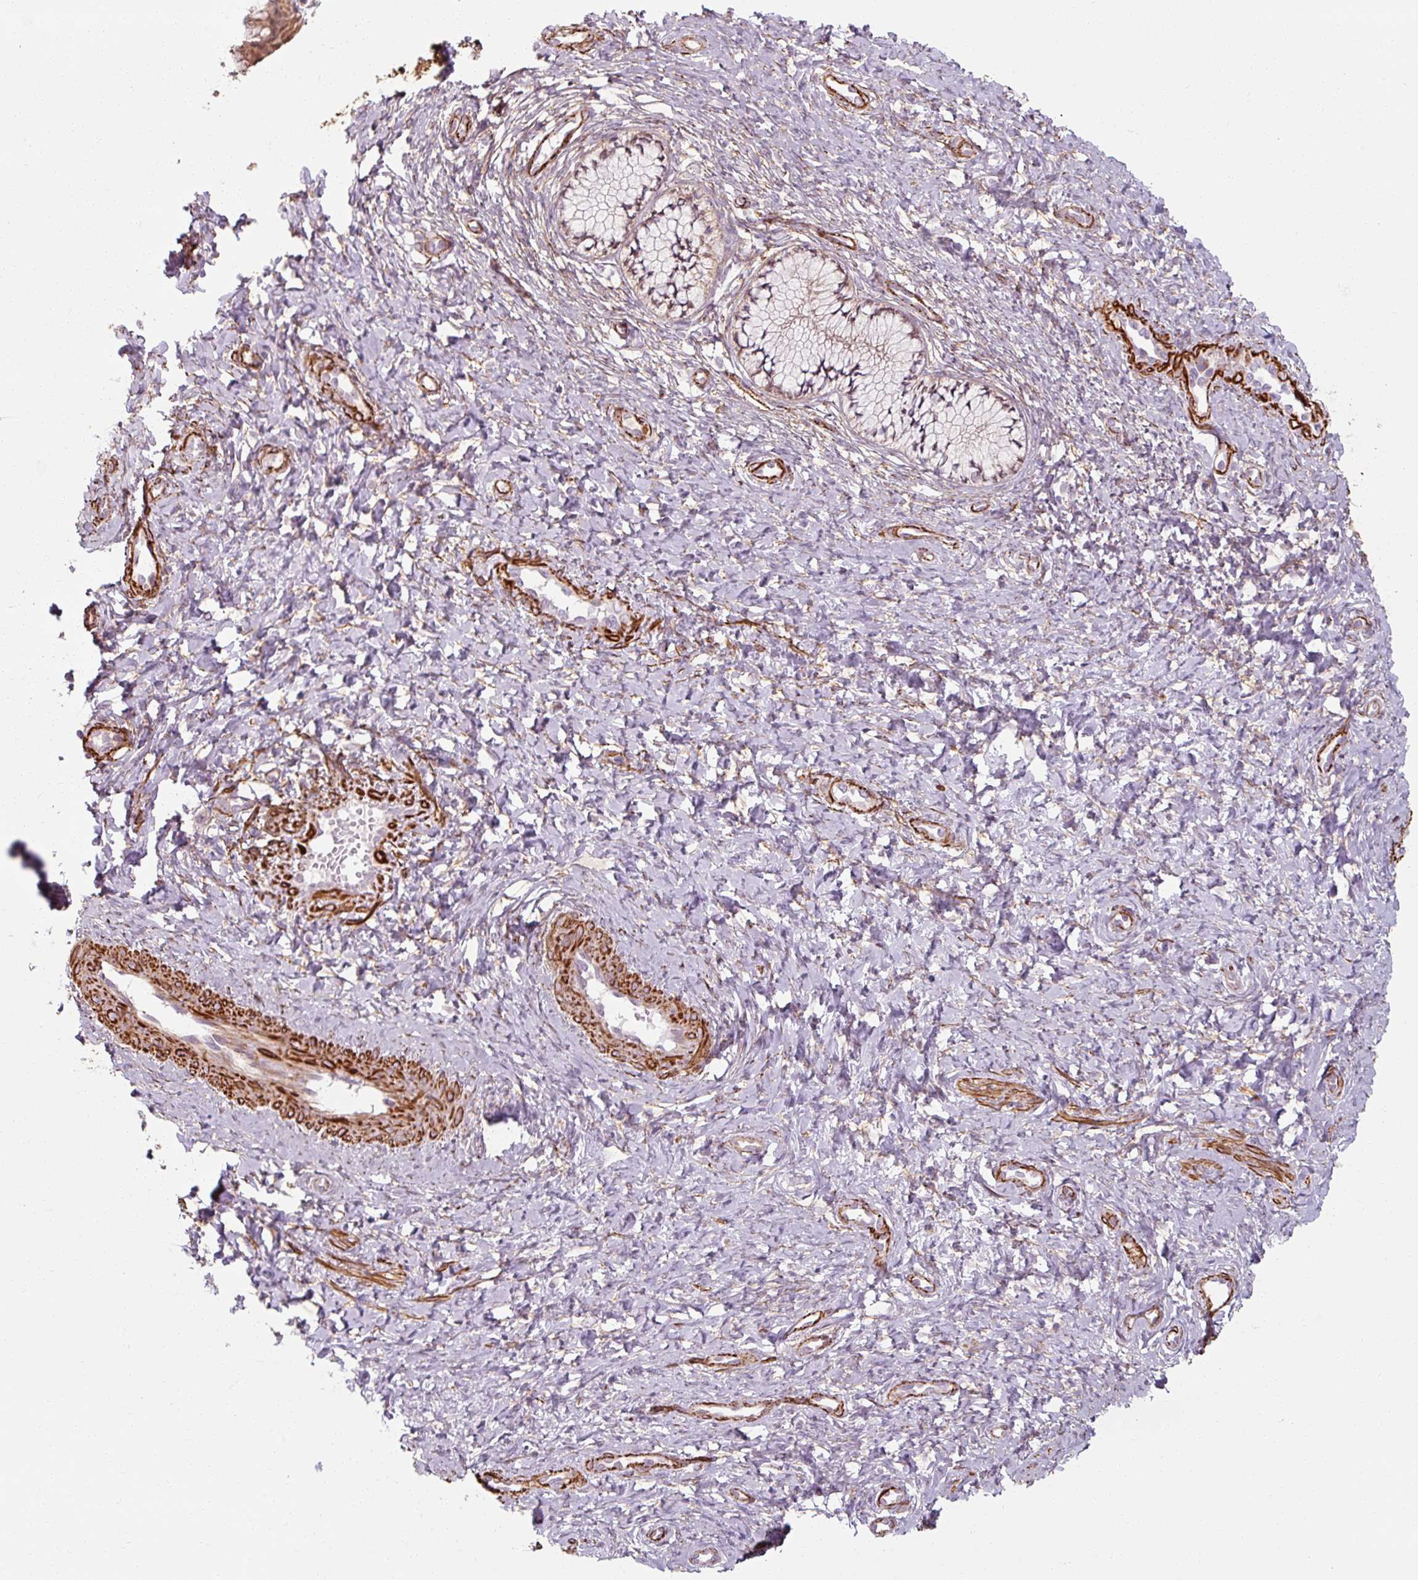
{"staining": {"intensity": "negative", "quantity": "none", "location": "none"}, "tissue": "cervix", "cell_type": "Glandular cells", "image_type": "normal", "snomed": [{"axis": "morphology", "description": "Normal tissue, NOS"}, {"axis": "topography", "description": "Cervix"}], "caption": "Immunohistochemistry of normal human cervix reveals no expression in glandular cells.", "gene": "MRPS5", "patient": {"sex": "female", "age": 37}}